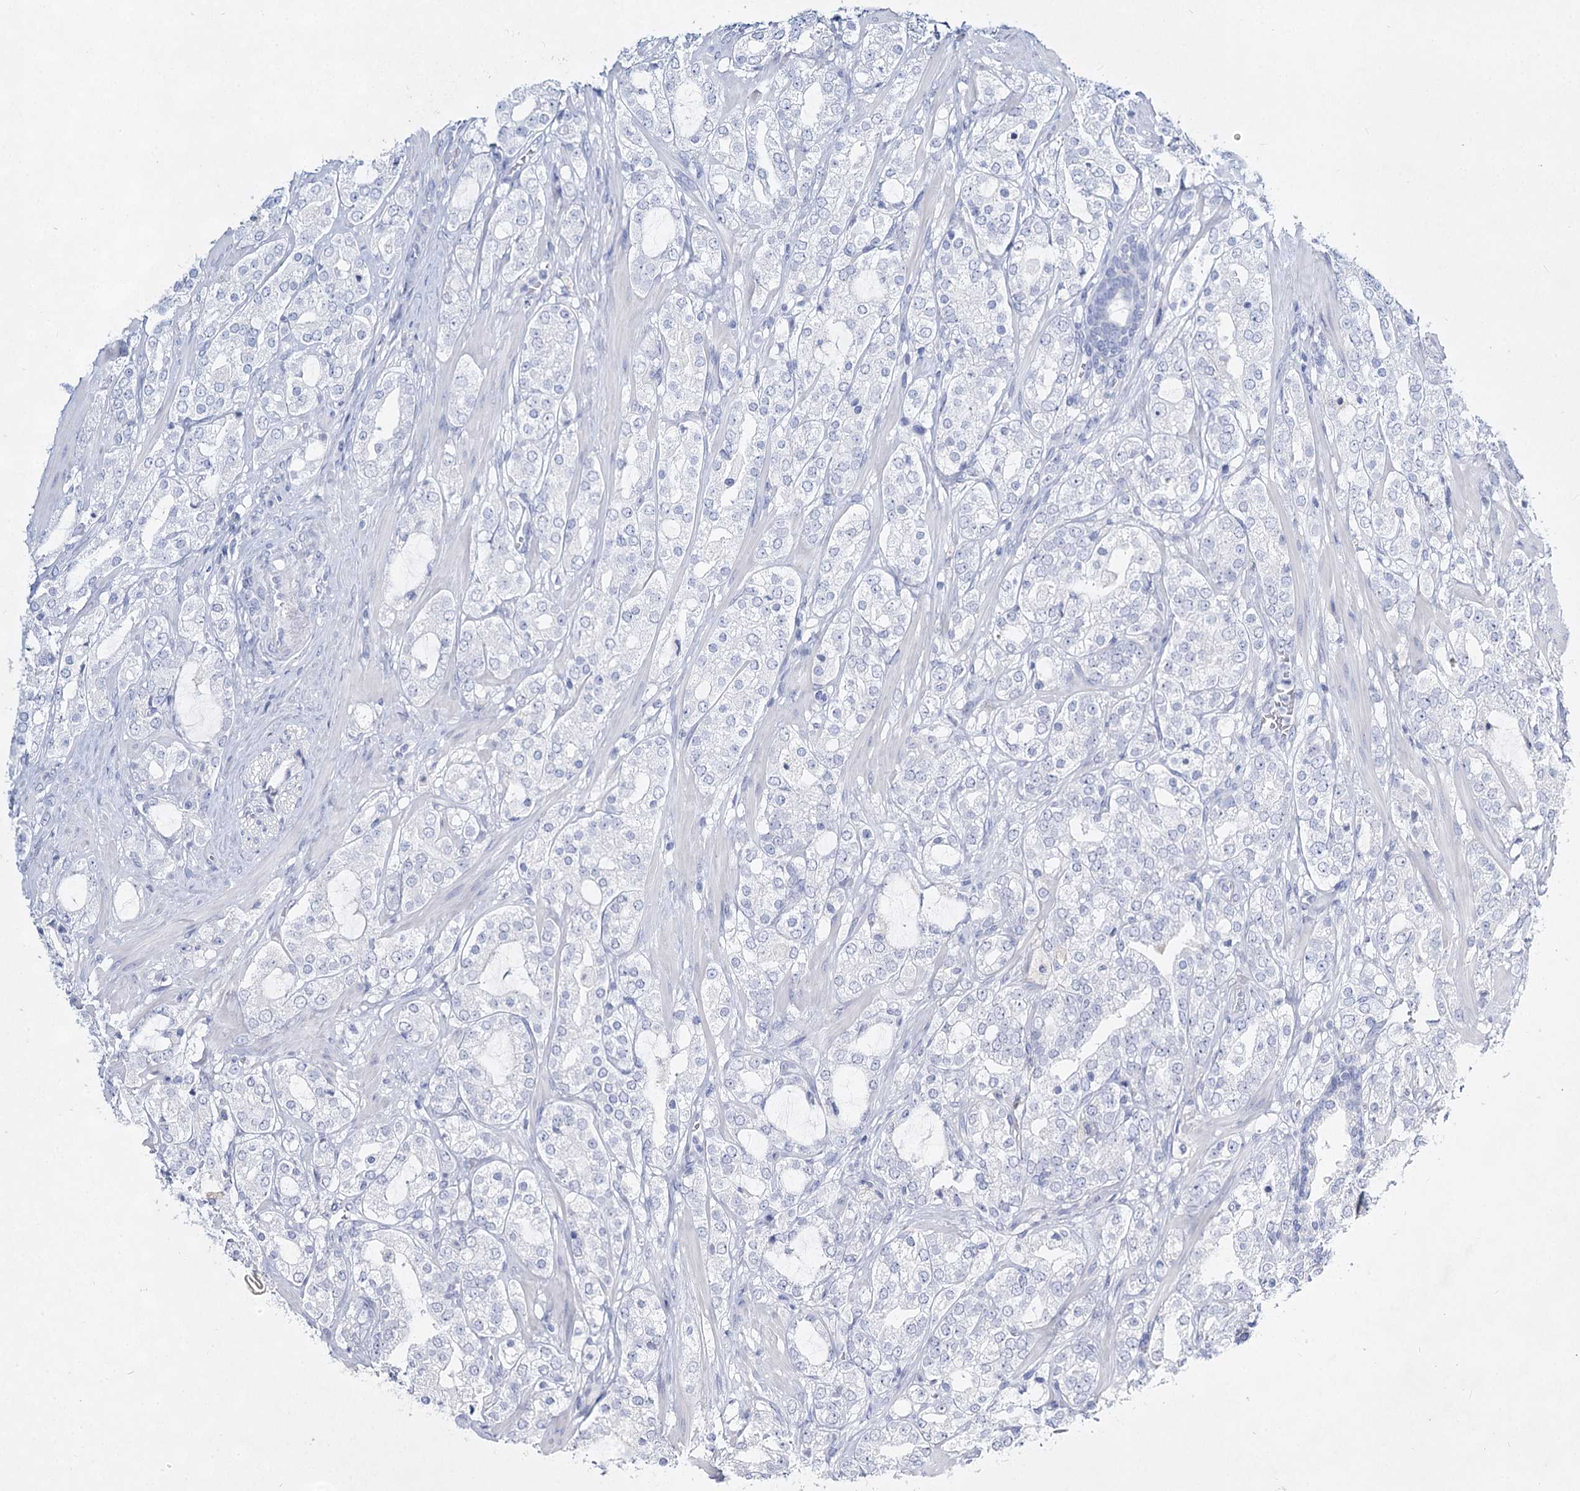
{"staining": {"intensity": "negative", "quantity": "none", "location": "none"}, "tissue": "prostate cancer", "cell_type": "Tumor cells", "image_type": "cancer", "snomed": [{"axis": "morphology", "description": "Adenocarcinoma, High grade"}, {"axis": "topography", "description": "Prostate"}], "caption": "Immunohistochemistry (IHC) of human prostate adenocarcinoma (high-grade) reveals no positivity in tumor cells.", "gene": "SLC17A2", "patient": {"sex": "male", "age": 64}}